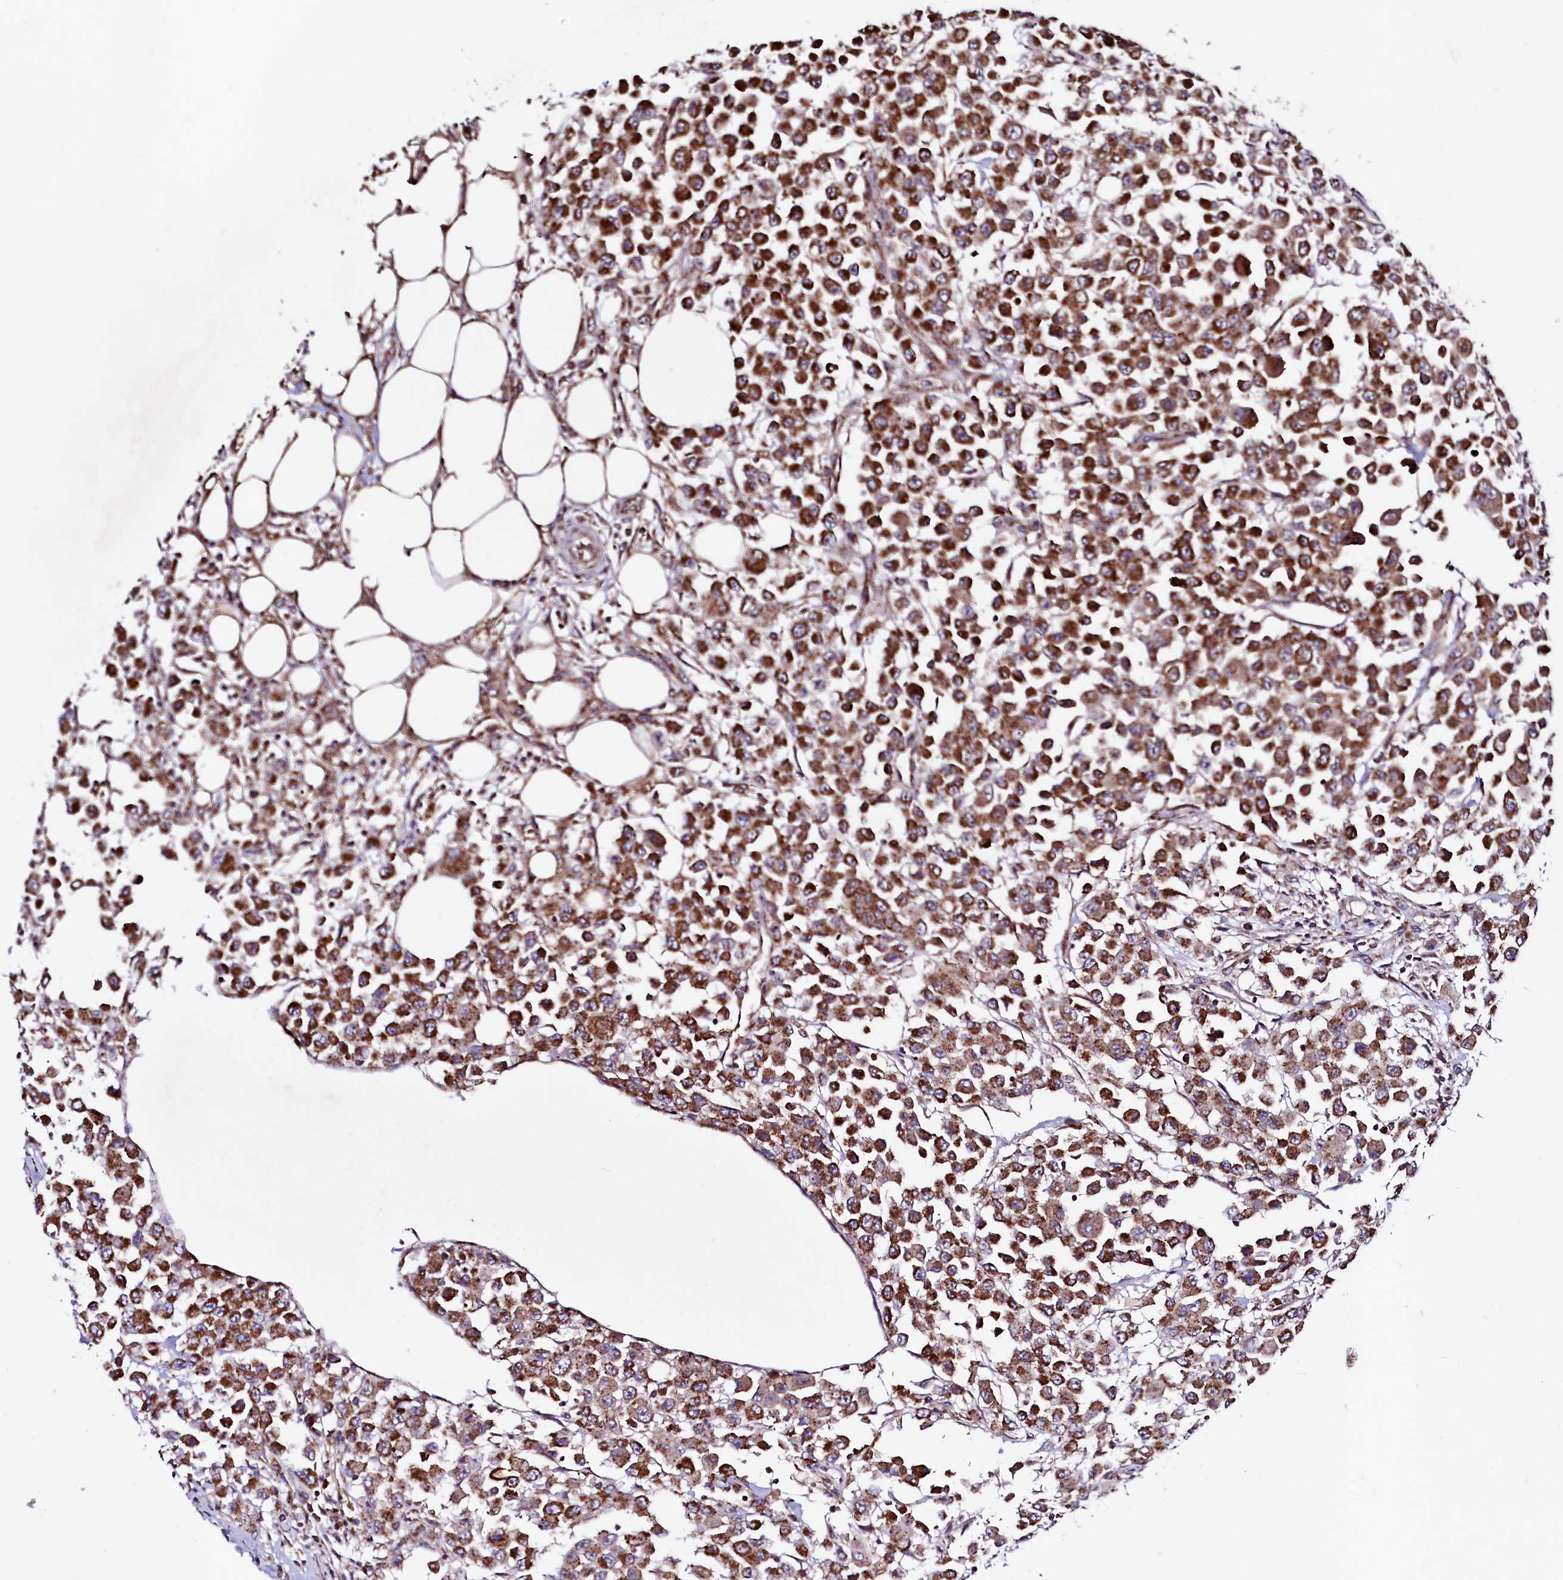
{"staining": {"intensity": "strong", "quantity": ">75%", "location": "cytoplasmic/membranous"}, "tissue": "colorectal cancer", "cell_type": "Tumor cells", "image_type": "cancer", "snomed": [{"axis": "morphology", "description": "Adenocarcinoma, NOS"}, {"axis": "topography", "description": "Colon"}], "caption": "Immunohistochemistry (IHC) image of neoplastic tissue: colorectal cancer (adenocarcinoma) stained using immunohistochemistry shows high levels of strong protein expression localized specifically in the cytoplasmic/membranous of tumor cells, appearing as a cytoplasmic/membranous brown color.", "gene": "STARD5", "patient": {"sex": "male", "age": 51}}